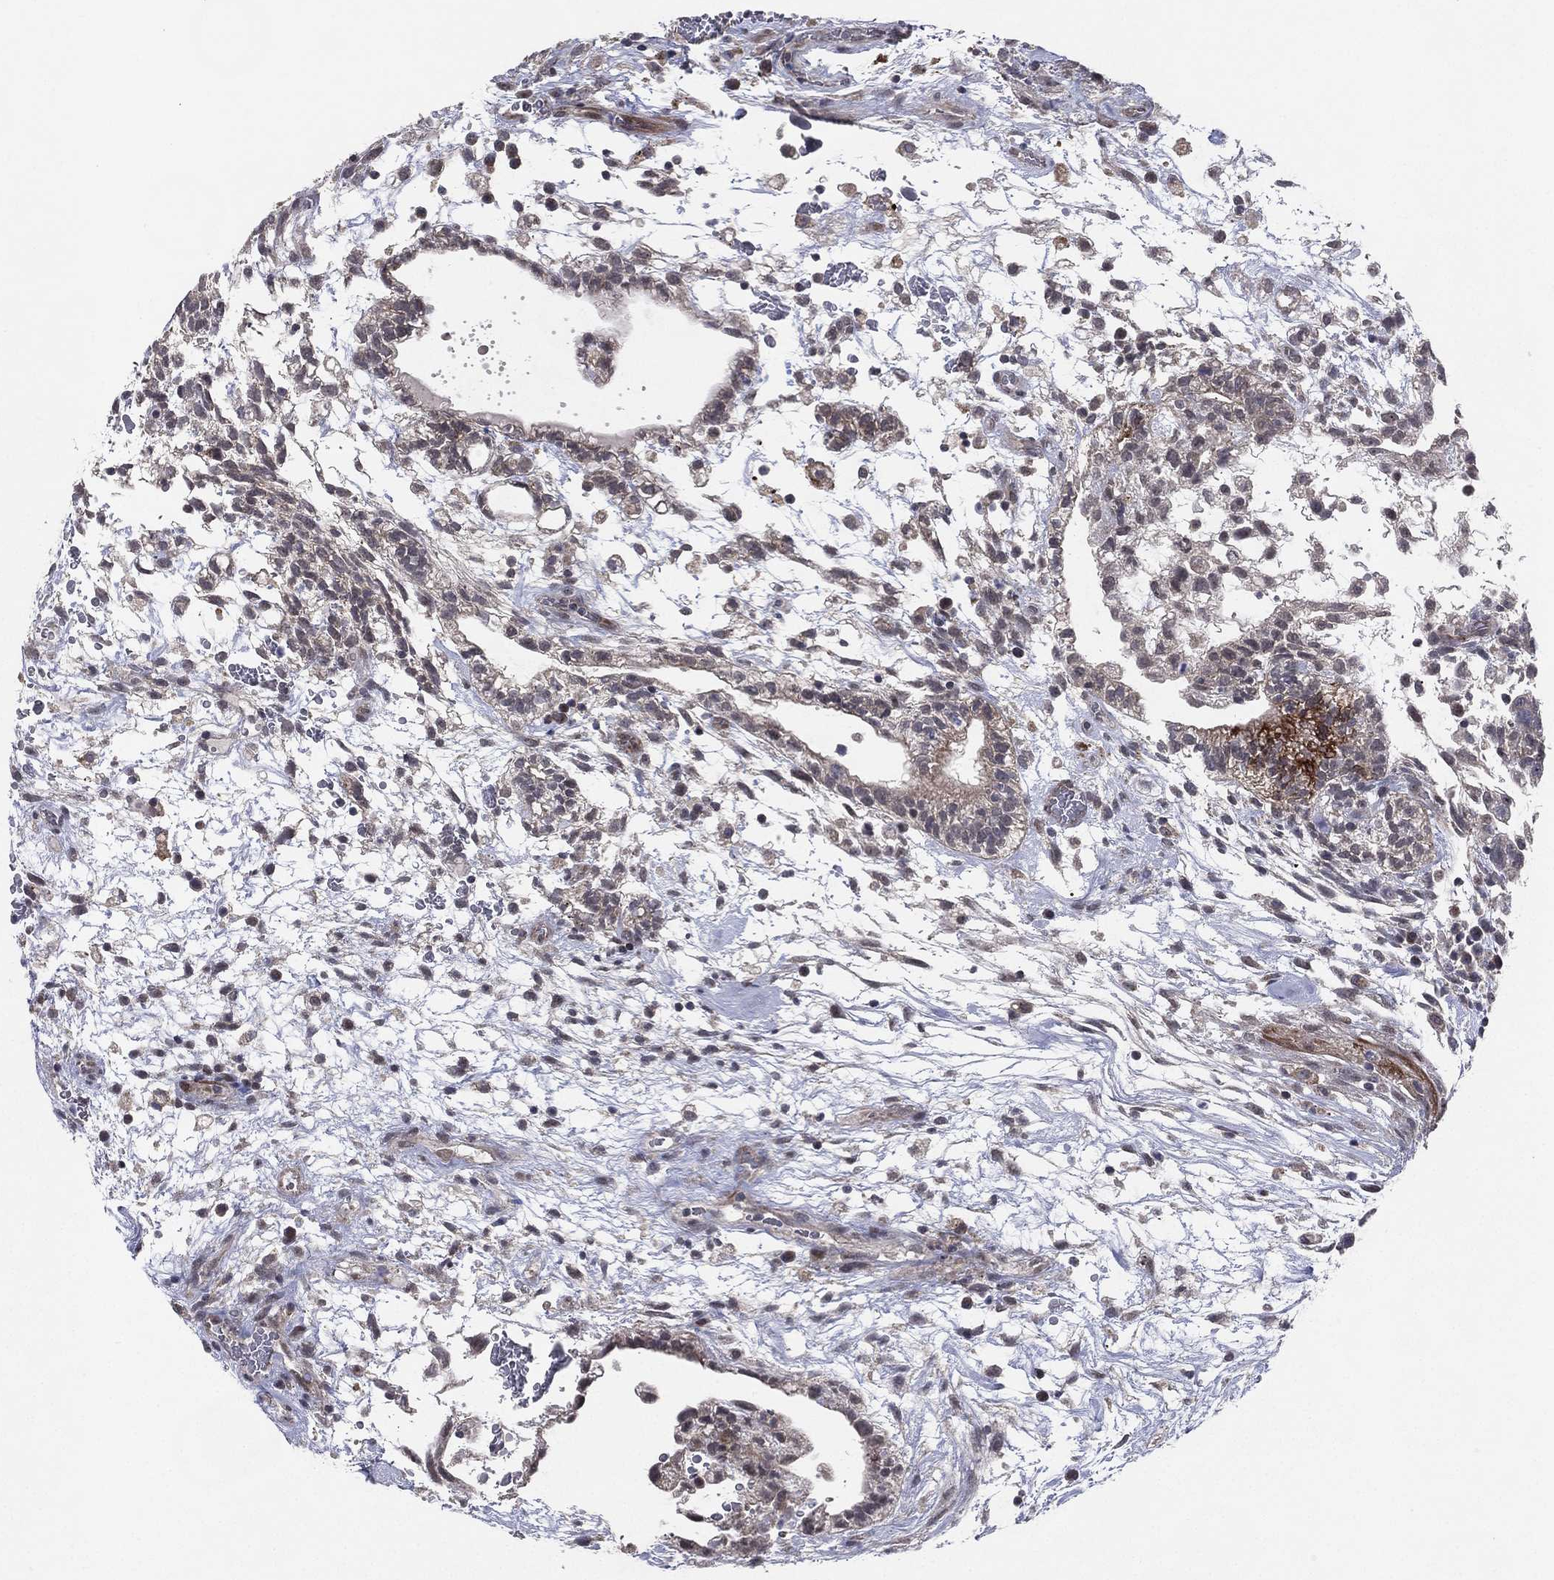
{"staining": {"intensity": "strong", "quantity": "<25%", "location": "cytoplasmic/membranous"}, "tissue": "testis cancer", "cell_type": "Tumor cells", "image_type": "cancer", "snomed": [{"axis": "morphology", "description": "Normal tissue, NOS"}, {"axis": "morphology", "description": "Carcinoma, Embryonal, NOS"}, {"axis": "topography", "description": "Testis"}], "caption": "IHC image of neoplastic tissue: human embryonal carcinoma (testis) stained using immunohistochemistry exhibits medium levels of strong protein expression localized specifically in the cytoplasmic/membranous of tumor cells, appearing as a cytoplasmic/membranous brown color.", "gene": "KAT14", "patient": {"sex": "male", "age": 32}}